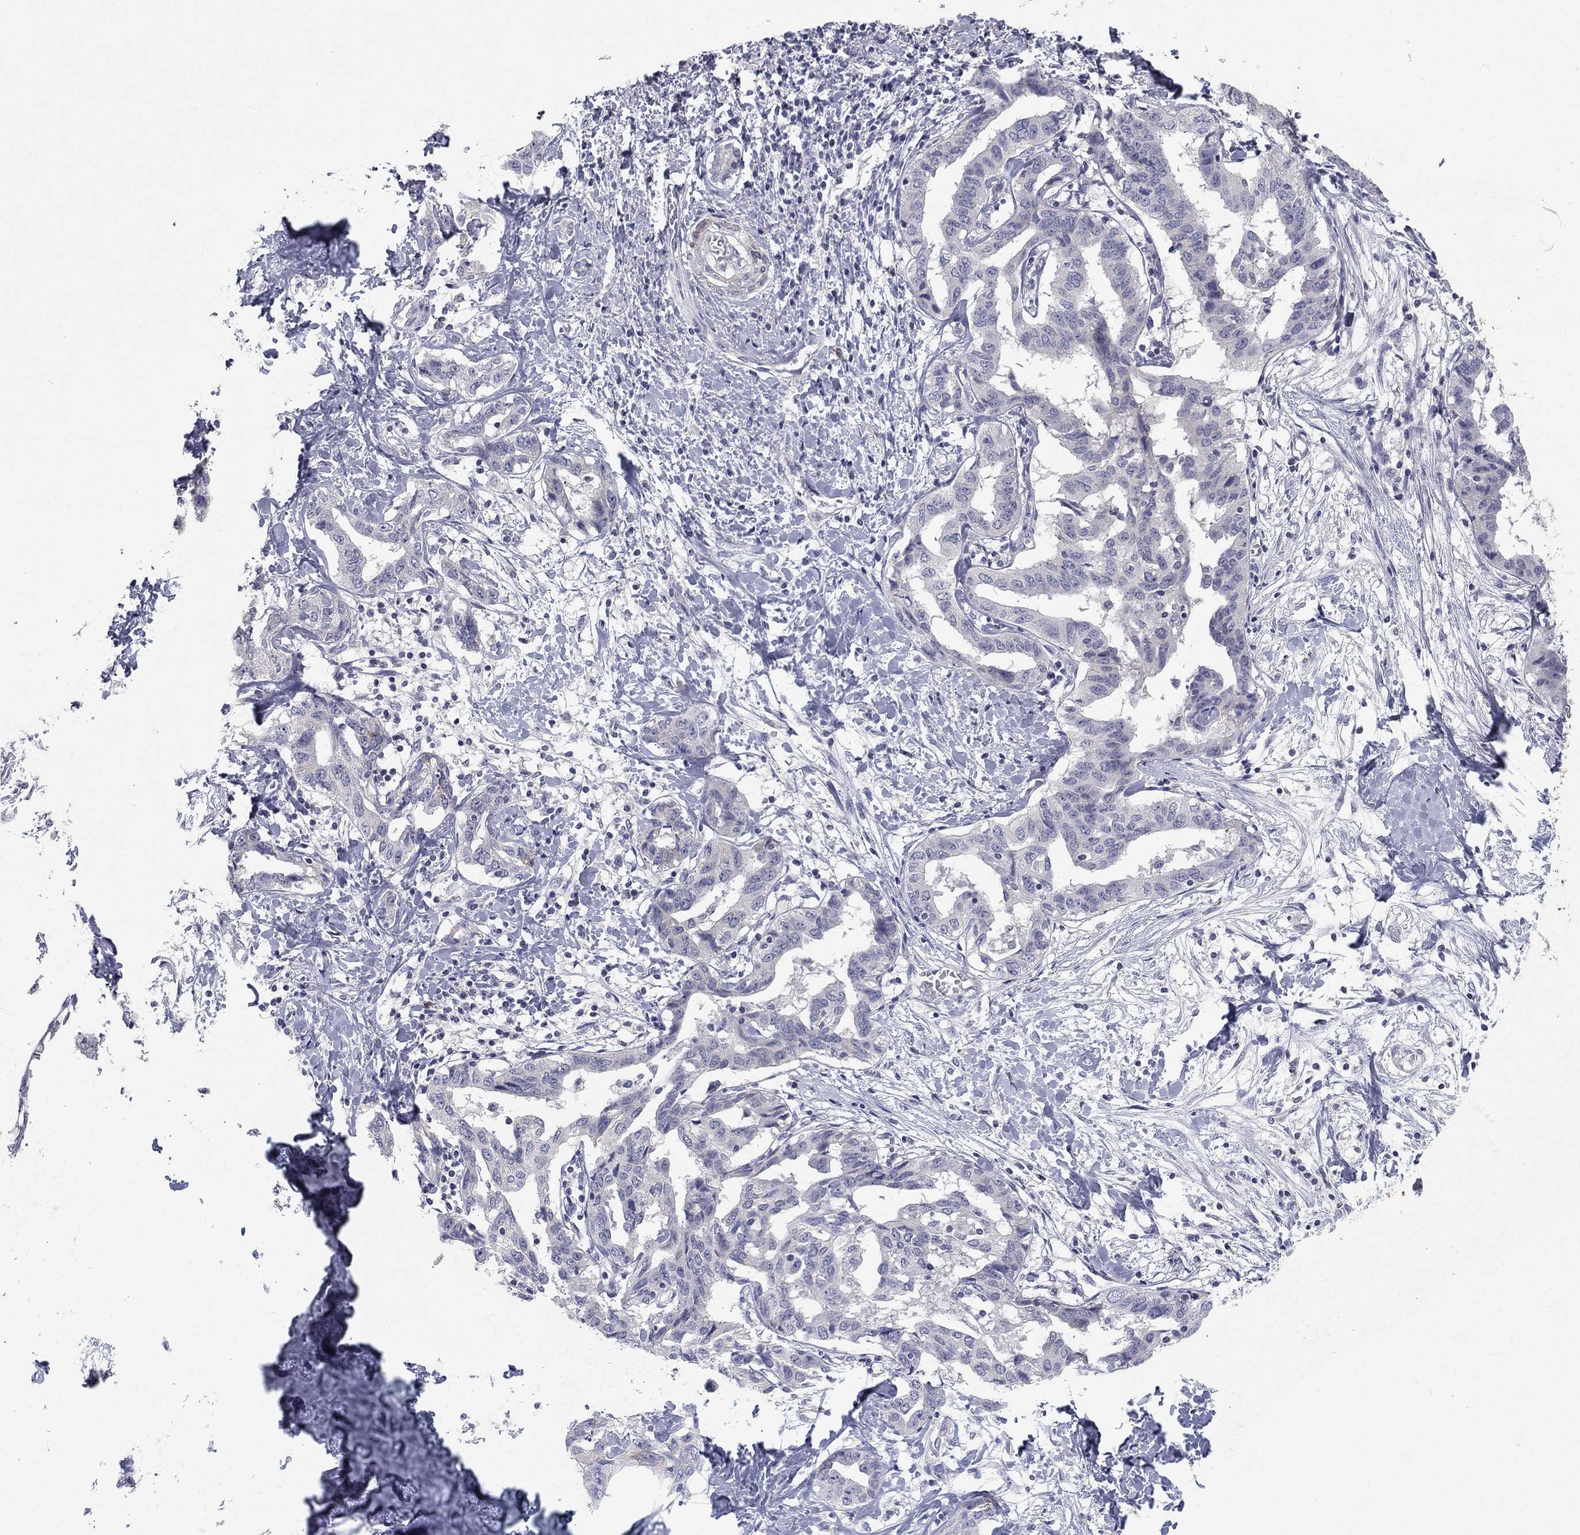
{"staining": {"intensity": "negative", "quantity": "none", "location": "none"}, "tissue": "liver cancer", "cell_type": "Tumor cells", "image_type": "cancer", "snomed": [{"axis": "morphology", "description": "Cholangiocarcinoma"}, {"axis": "topography", "description": "Liver"}], "caption": "High magnification brightfield microscopy of liver cholangiocarcinoma stained with DAB (brown) and counterstained with hematoxylin (blue): tumor cells show no significant staining.", "gene": "NTRK2", "patient": {"sex": "male", "age": 59}}